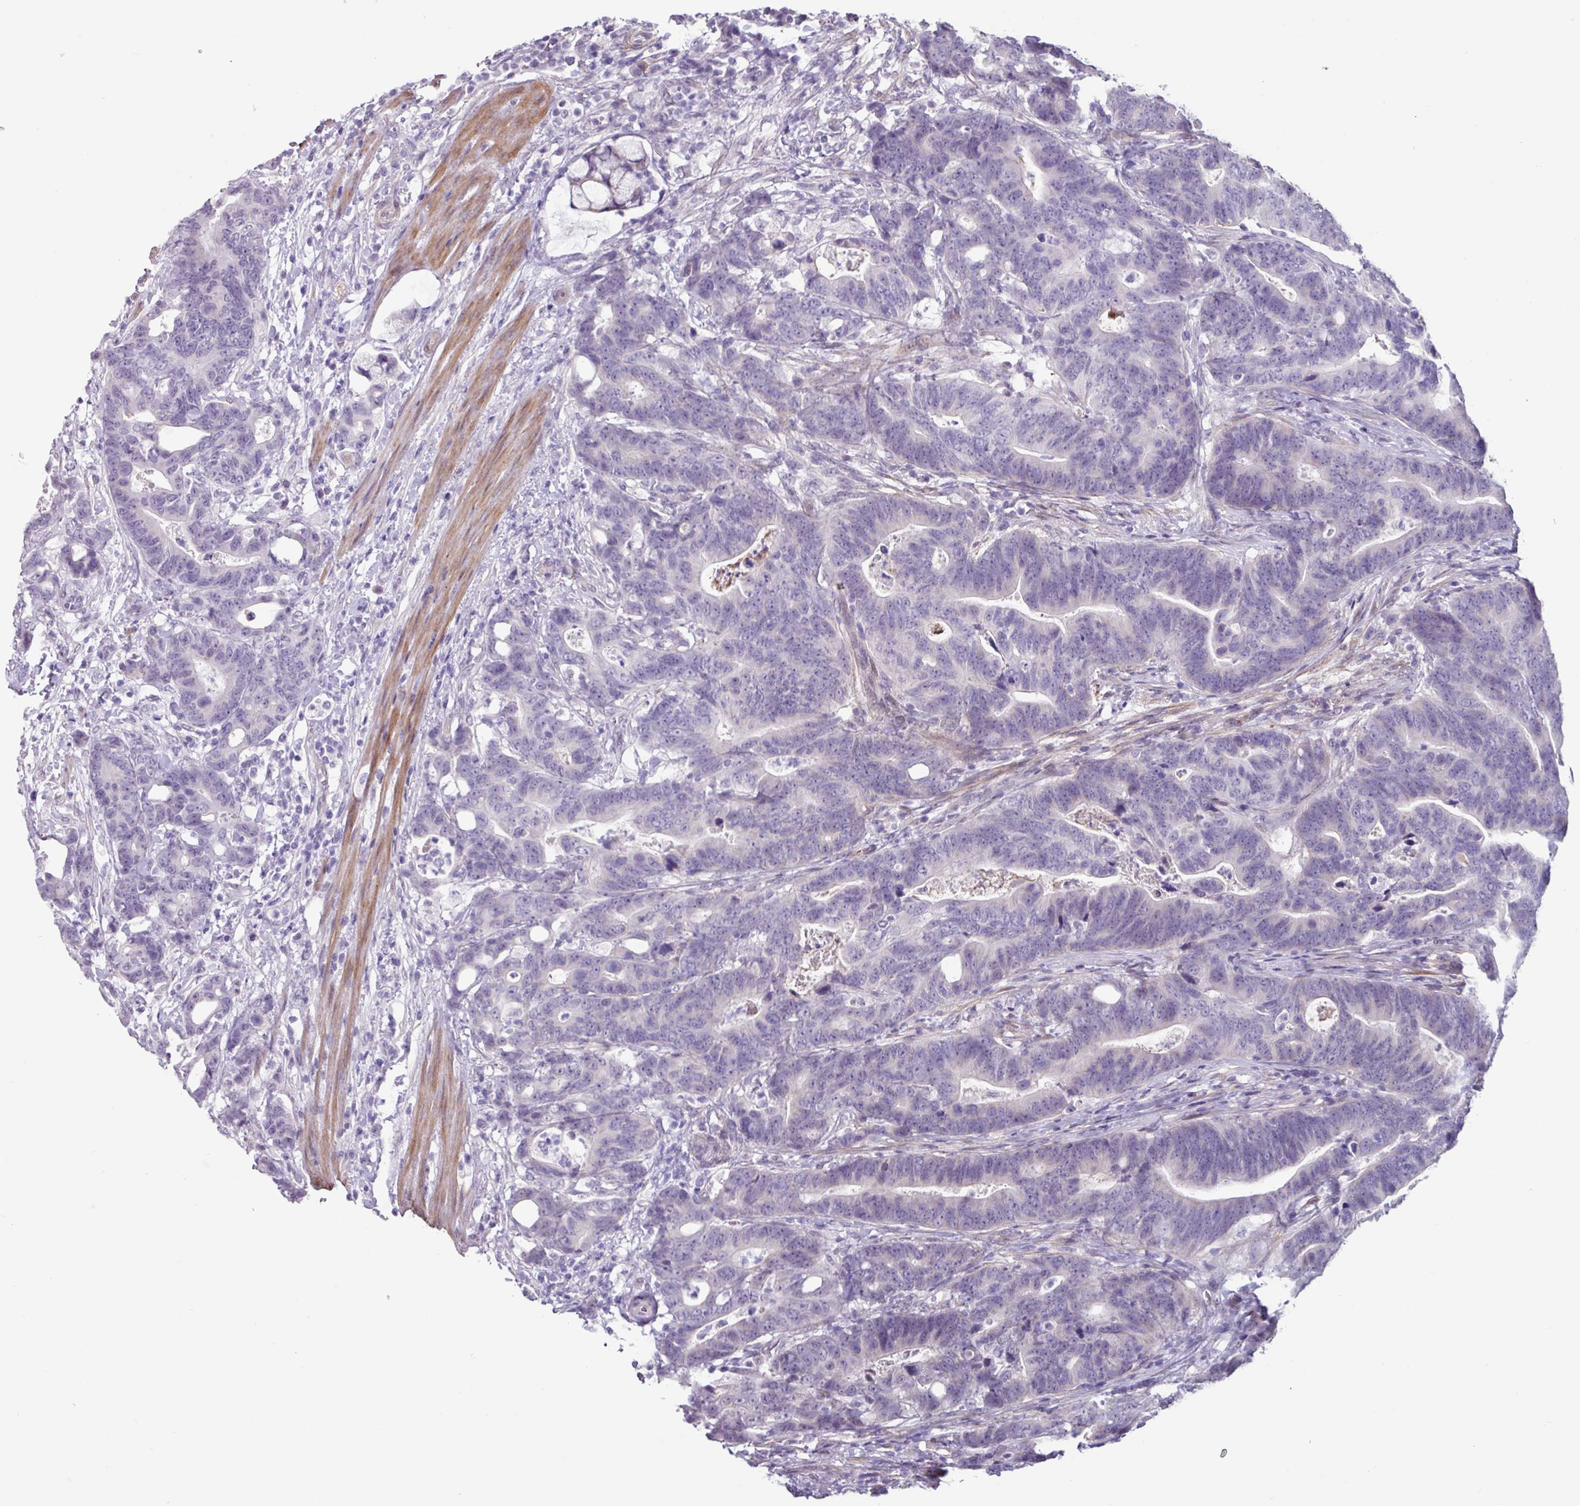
{"staining": {"intensity": "negative", "quantity": "none", "location": "none"}, "tissue": "colorectal cancer", "cell_type": "Tumor cells", "image_type": "cancer", "snomed": [{"axis": "morphology", "description": "Adenocarcinoma, NOS"}, {"axis": "topography", "description": "Colon"}], "caption": "IHC micrograph of neoplastic tissue: human colorectal adenocarcinoma stained with DAB (3,3'-diaminobenzidine) exhibits no significant protein staining in tumor cells.", "gene": "OTX1", "patient": {"sex": "female", "age": 82}}